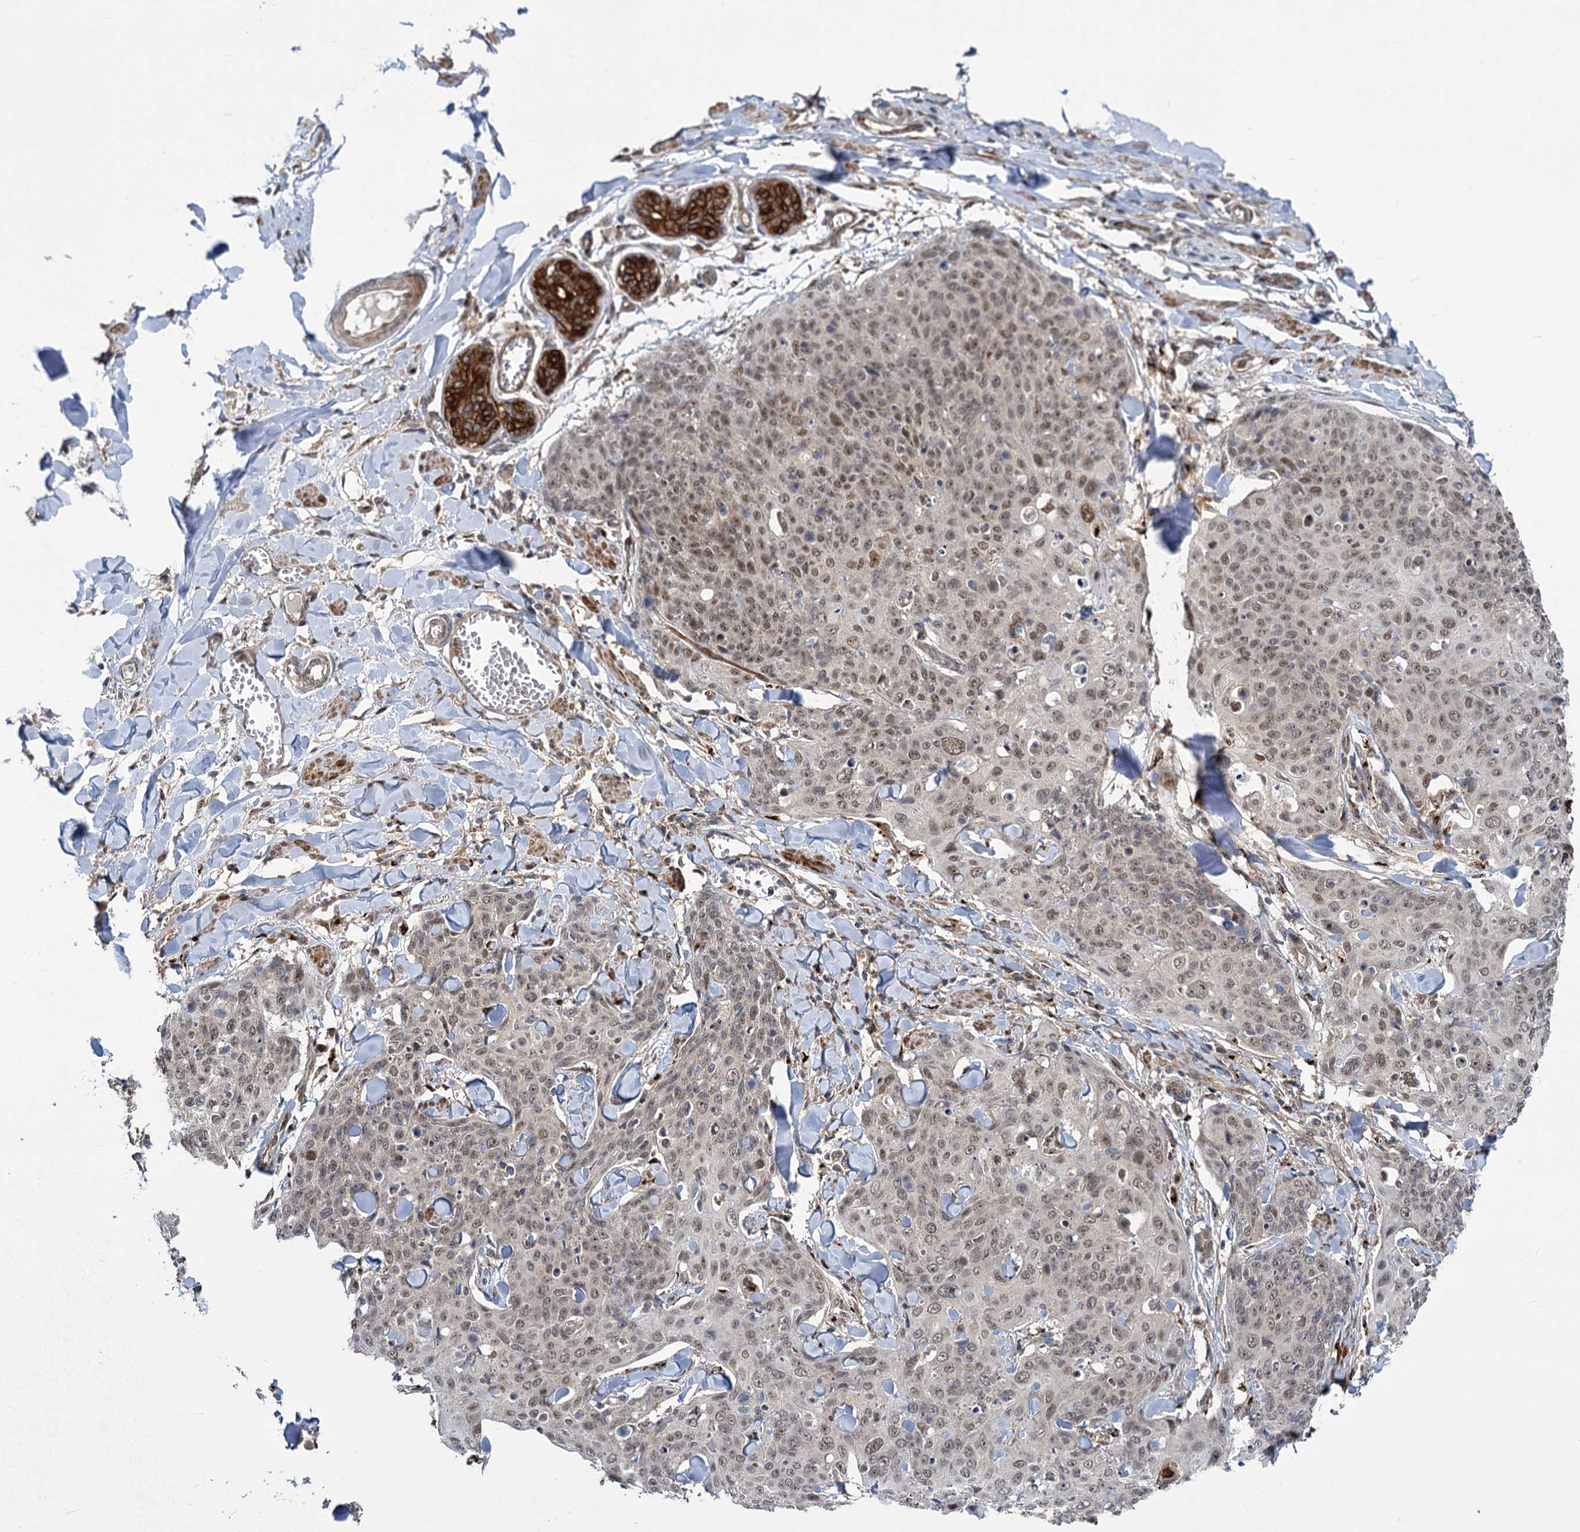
{"staining": {"intensity": "weak", "quantity": "<25%", "location": "nuclear"}, "tissue": "skin cancer", "cell_type": "Tumor cells", "image_type": "cancer", "snomed": [{"axis": "morphology", "description": "Squamous cell carcinoma, NOS"}, {"axis": "topography", "description": "Skin"}, {"axis": "topography", "description": "Vulva"}], "caption": "High magnification brightfield microscopy of skin squamous cell carcinoma stained with DAB (brown) and counterstained with hematoxylin (blue): tumor cells show no significant positivity. (Stains: DAB (3,3'-diaminobenzidine) immunohistochemistry (IHC) with hematoxylin counter stain, Microscopy: brightfield microscopy at high magnification).", "gene": "GAL3ST4", "patient": {"sex": "female", "age": 85}}